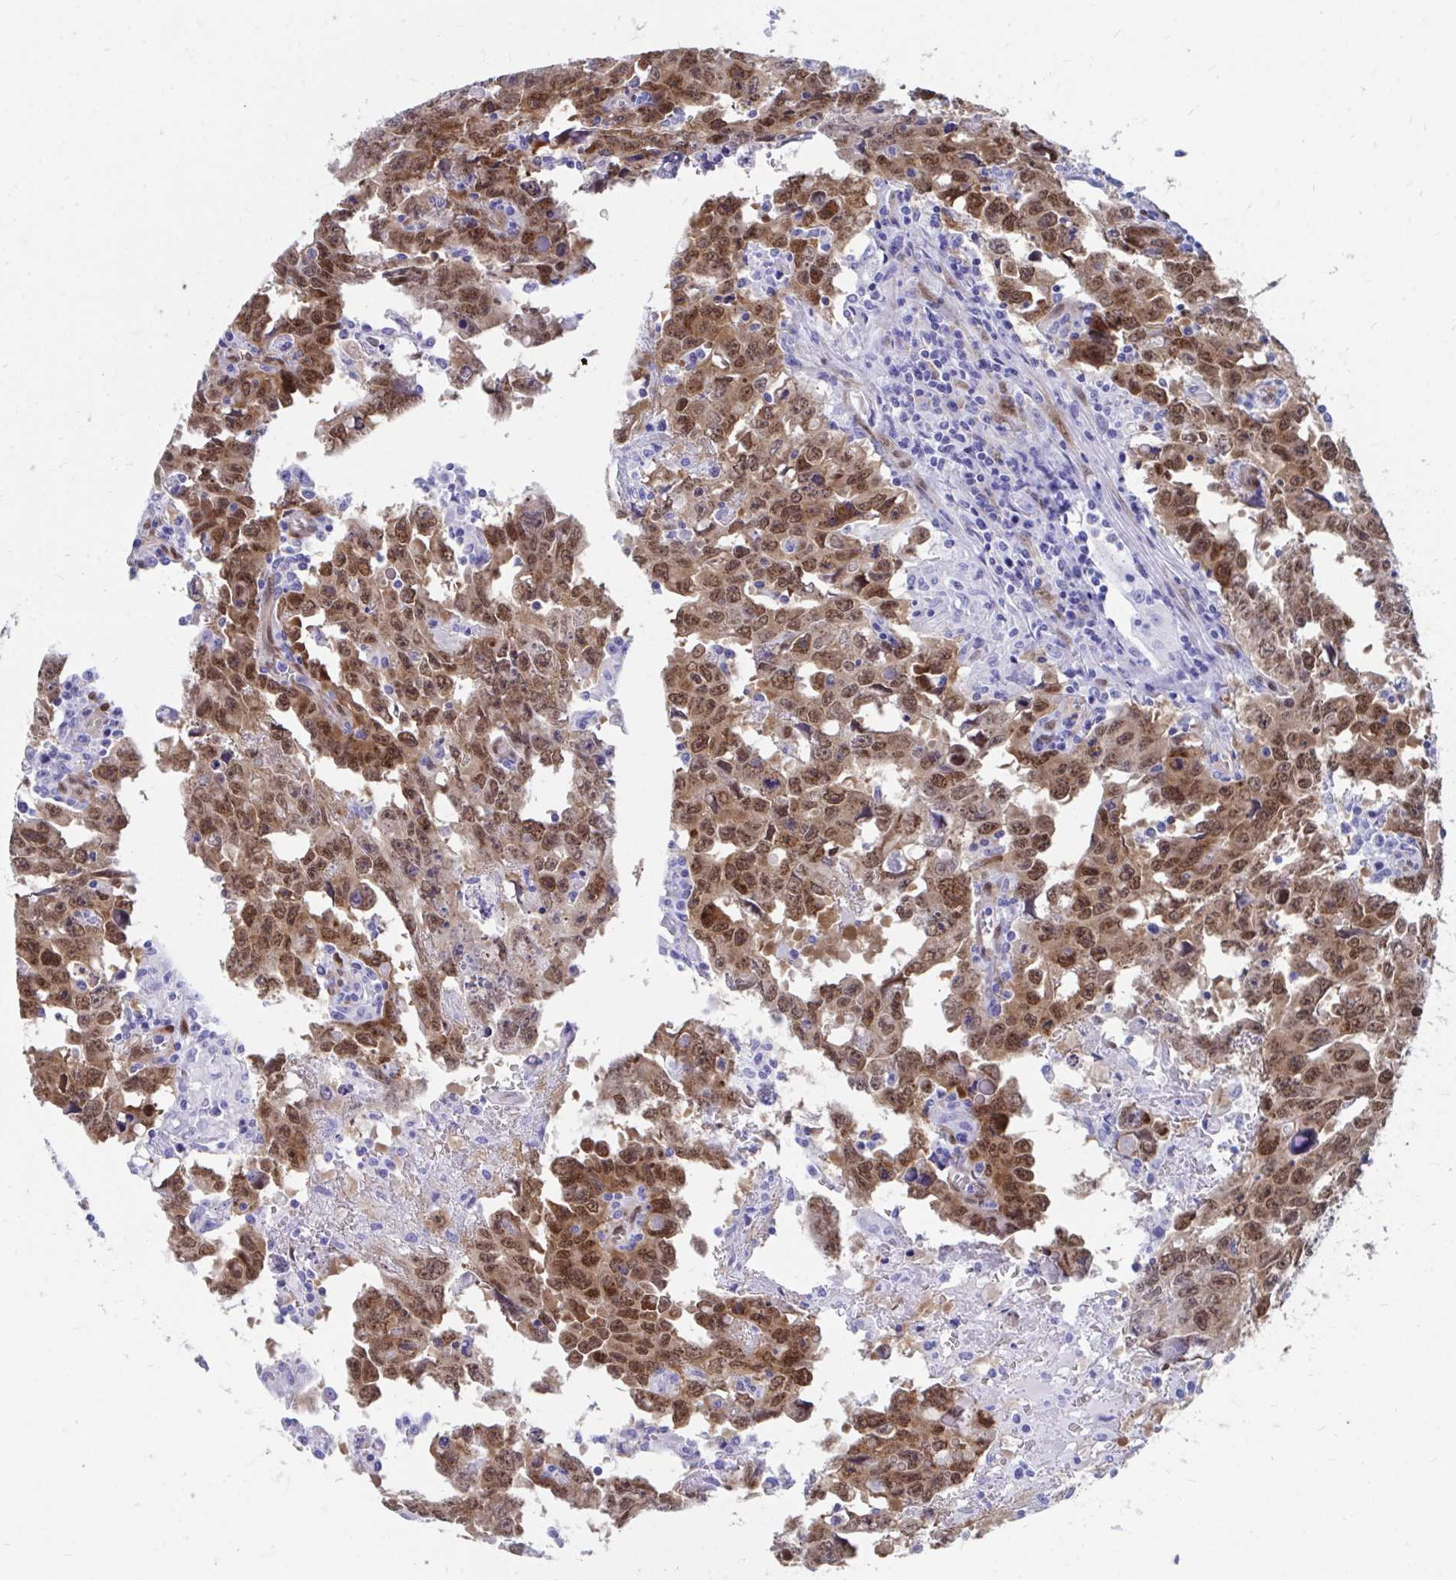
{"staining": {"intensity": "moderate", "quantity": ">75%", "location": "cytoplasmic/membranous,nuclear"}, "tissue": "testis cancer", "cell_type": "Tumor cells", "image_type": "cancer", "snomed": [{"axis": "morphology", "description": "Carcinoma, Embryonal, NOS"}, {"axis": "topography", "description": "Testis"}], "caption": "The immunohistochemical stain highlights moderate cytoplasmic/membranous and nuclear expression in tumor cells of testis embryonal carcinoma tissue.", "gene": "RBPMS", "patient": {"sex": "male", "age": 22}}